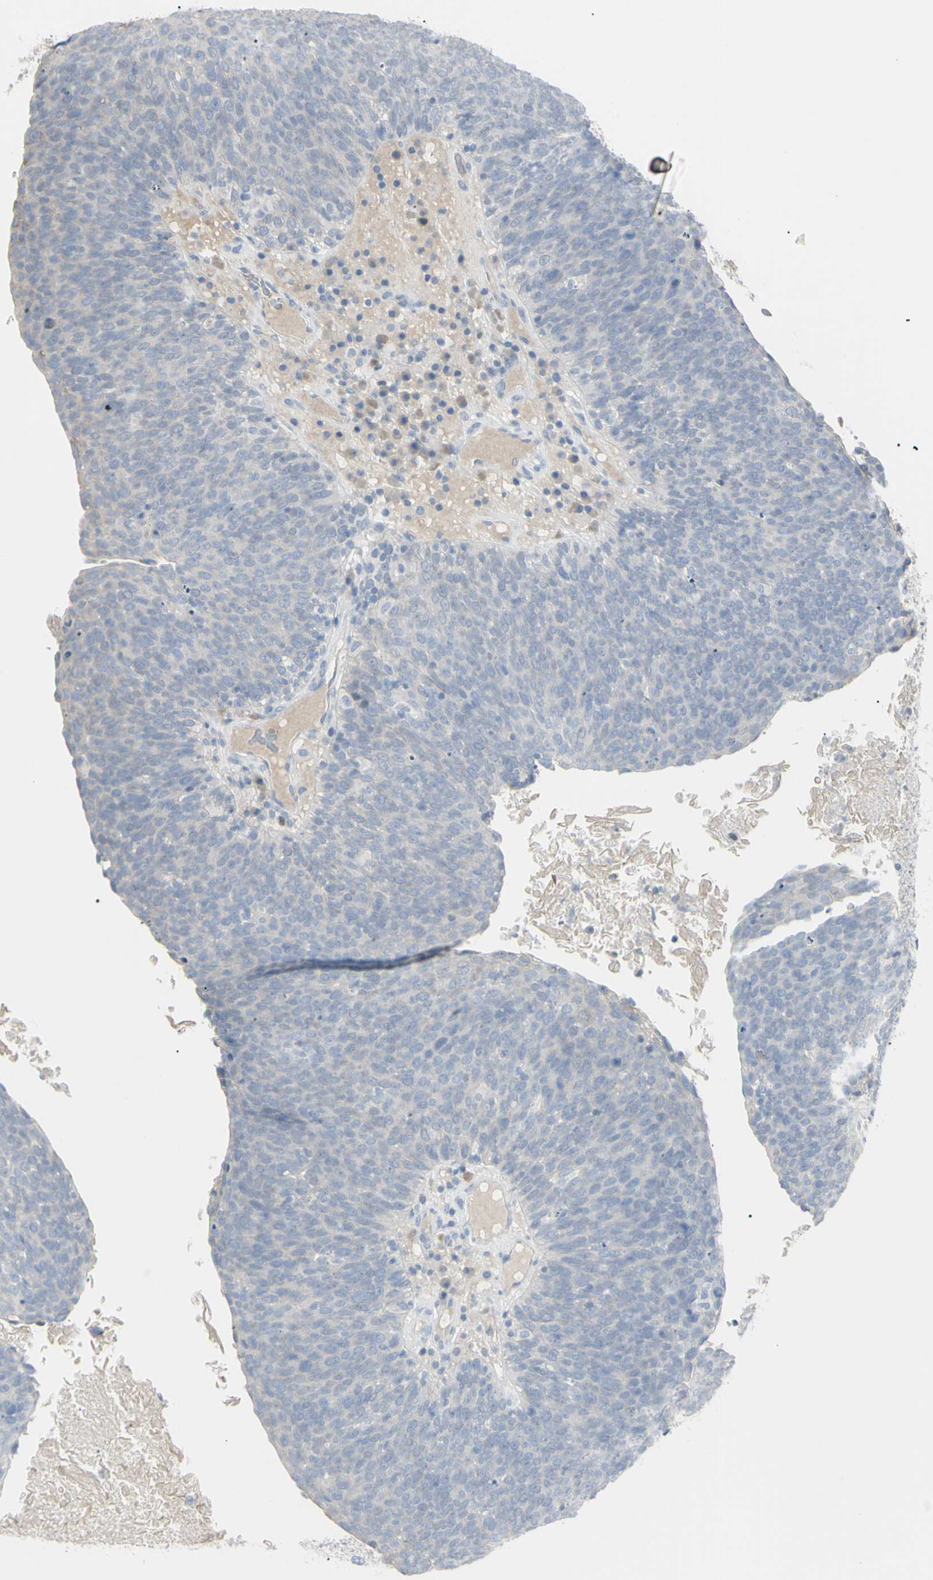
{"staining": {"intensity": "negative", "quantity": "none", "location": "none"}, "tissue": "head and neck cancer", "cell_type": "Tumor cells", "image_type": "cancer", "snomed": [{"axis": "morphology", "description": "Squamous cell carcinoma, NOS"}, {"axis": "morphology", "description": "Squamous cell carcinoma, metastatic, NOS"}, {"axis": "topography", "description": "Lymph node"}, {"axis": "topography", "description": "Head-Neck"}], "caption": "Immunohistochemical staining of human head and neck metastatic squamous cell carcinoma exhibits no significant staining in tumor cells.", "gene": "PIP", "patient": {"sex": "male", "age": 62}}